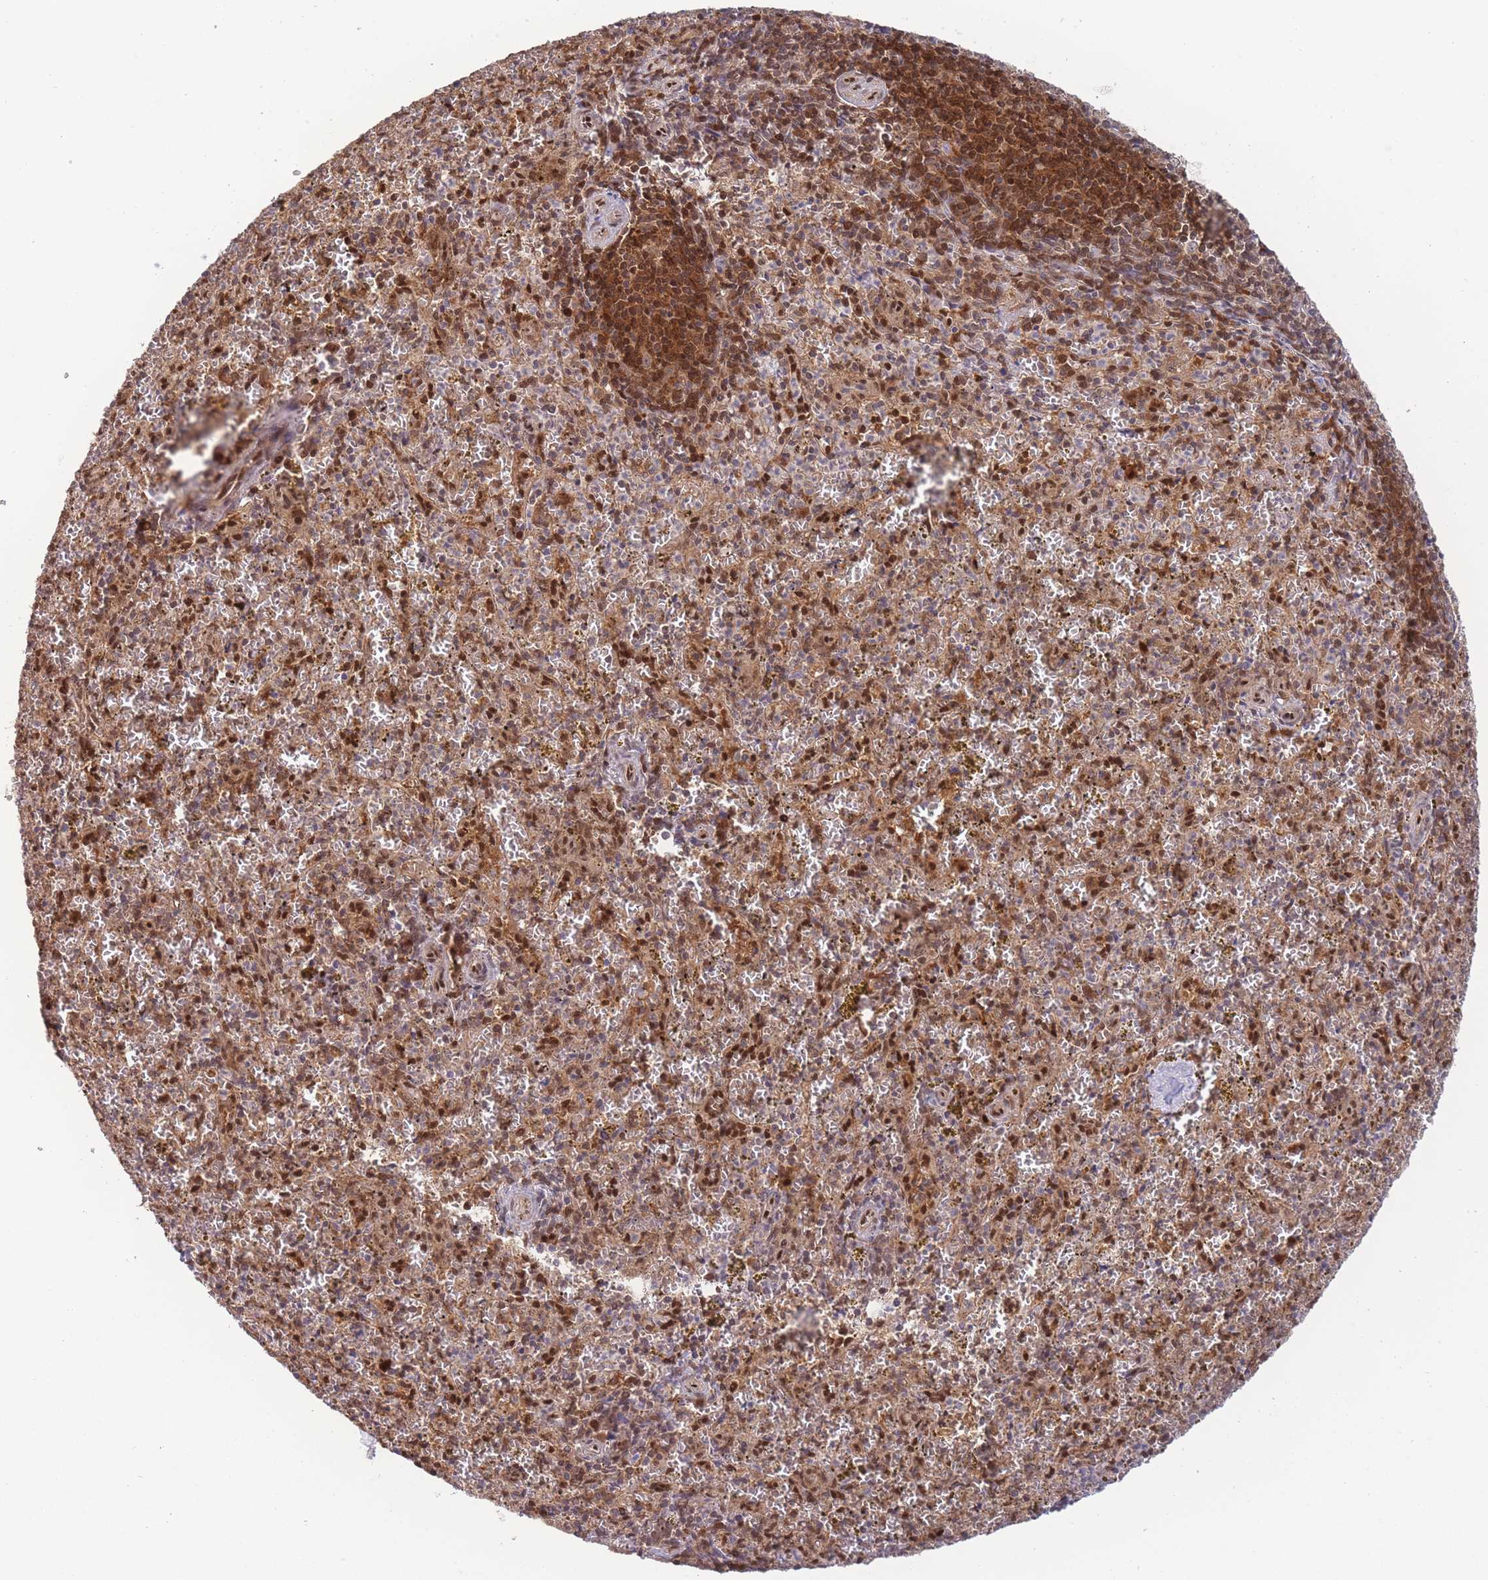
{"staining": {"intensity": "weak", "quantity": ">75%", "location": "cytoplasmic/membranous"}, "tissue": "spleen", "cell_type": "Cells in red pulp", "image_type": "normal", "snomed": [{"axis": "morphology", "description": "Normal tissue, NOS"}, {"axis": "topography", "description": "Spleen"}], "caption": "IHC of unremarkable spleen displays low levels of weak cytoplasmic/membranous positivity in about >75% of cells in red pulp. The staining was performed using DAB to visualize the protein expression in brown, while the nuclei were stained in blue with hematoxylin (Magnification: 20x).", "gene": "NSFL1C", "patient": {"sex": "male", "age": 57}}